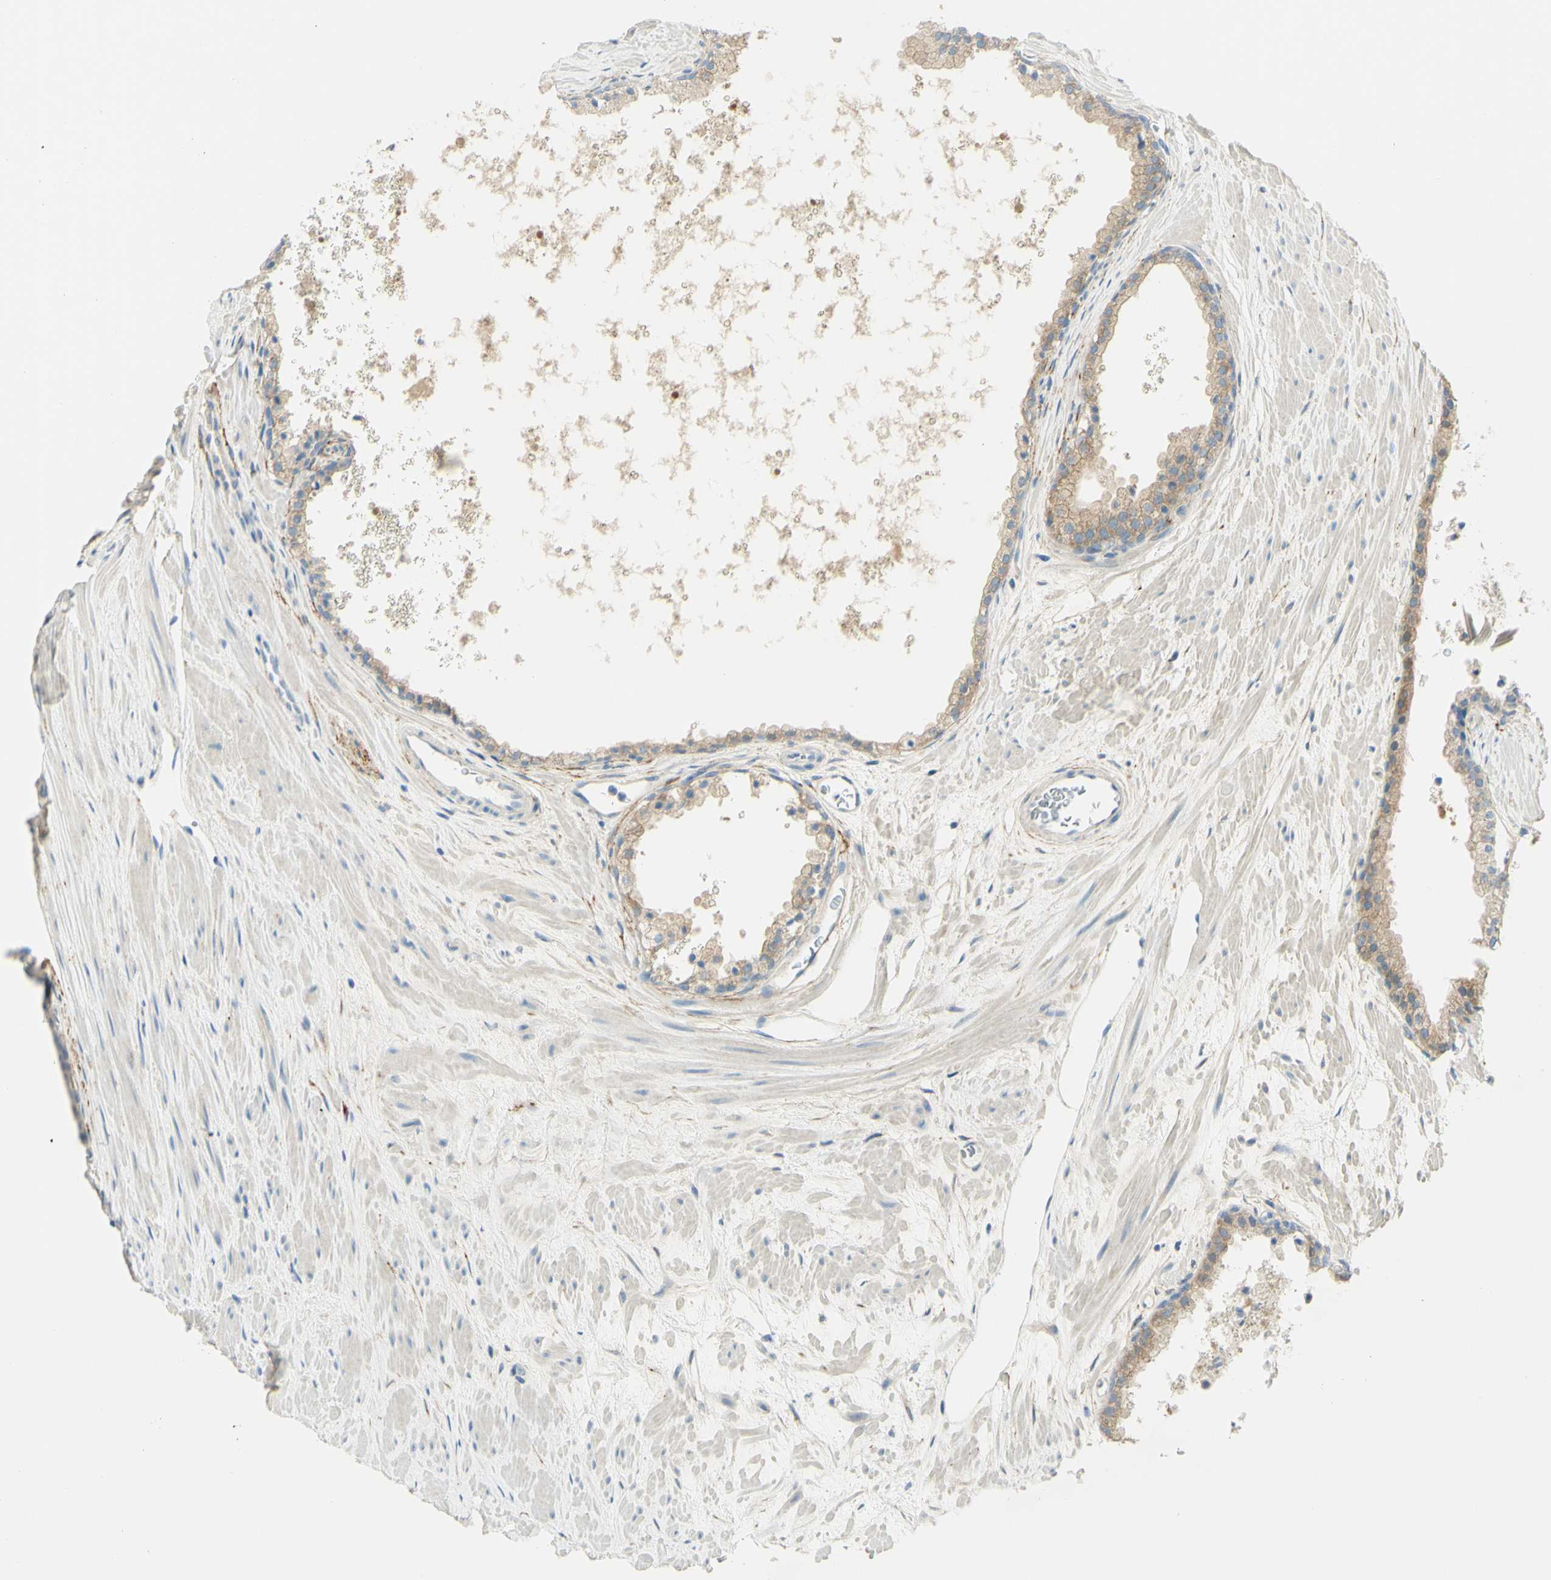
{"staining": {"intensity": "weak", "quantity": ">75%", "location": "cytoplasmic/membranous"}, "tissue": "prostate cancer", "cell_type": "Tumor cells", "image_type": "cancer", "snomed": [{"axis": "morphology", "description": "Adenocarcinoma, High grade"}, {"axis": "topography", "description": "Prostate"}], "caption": "A photomicrograph of prostate cancer (high-grade adenocarcinoma) stained for a protein demonstrates weak cytoplasmic/membranous brown staining in tumor cells.", "gene": "GCNT3", "patient": {"sex": "male", "age": 65}}